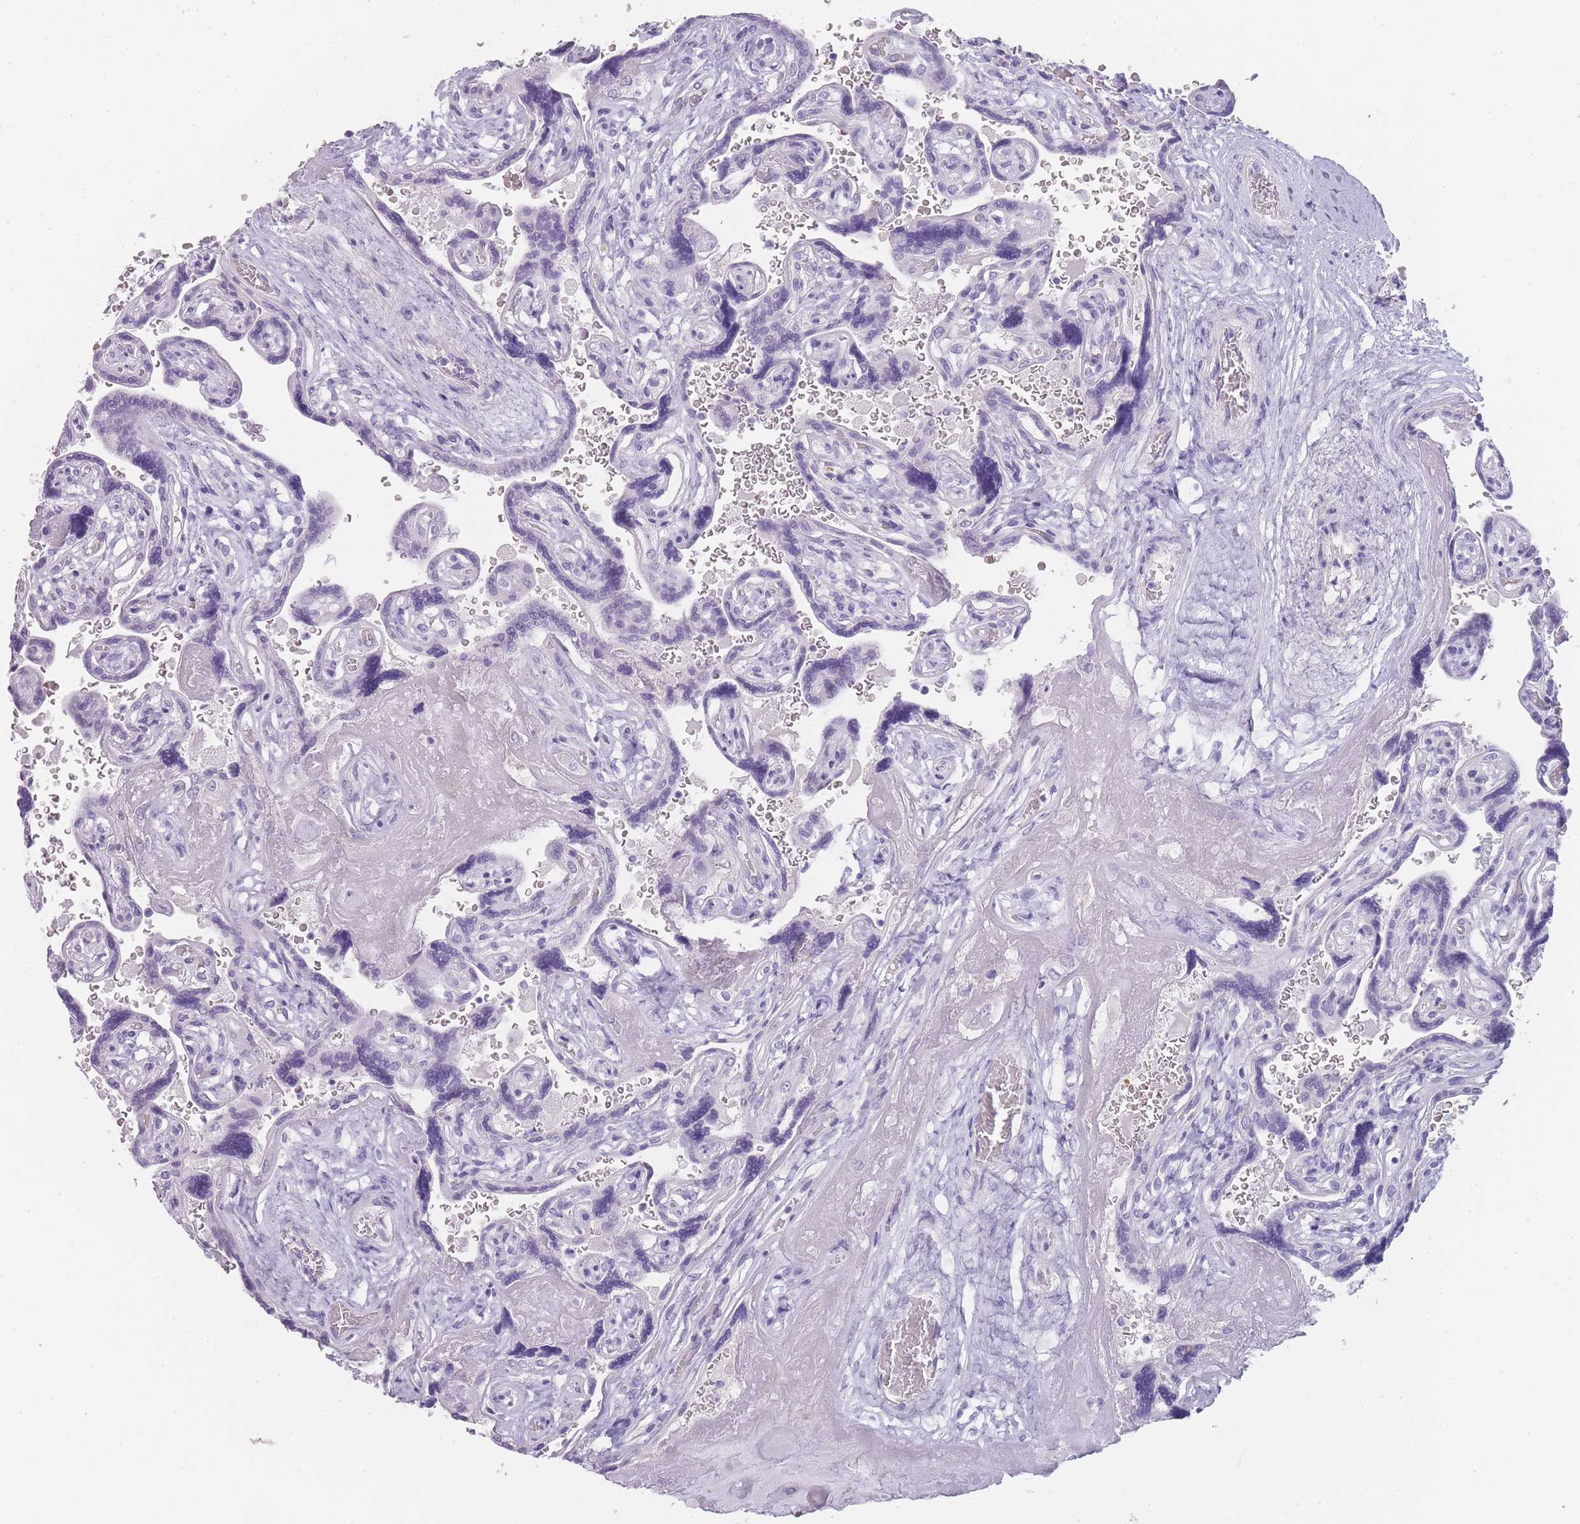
{"staining": {"intensity": "negative", "quantity": "none", "location": "none"}, "tissue": "placenta", "cell_type": "Trophoblastic cells", "image_type": "normal", "snomed": [{"axis": "morphology", "description": "Normal tissue, NOS"}, {"axis": "topography", "description": "Placenta"}], "caption": "Trophoblastic cells are negative for brown protein staining in unremarkable placenta. (Stains: DAB IHC with hematoxylin counter stain, Microscopy: brightfield microscopy at high magnification).", "gene": "TCP11X1", "patient": {"sex": "female", "age": 32}}